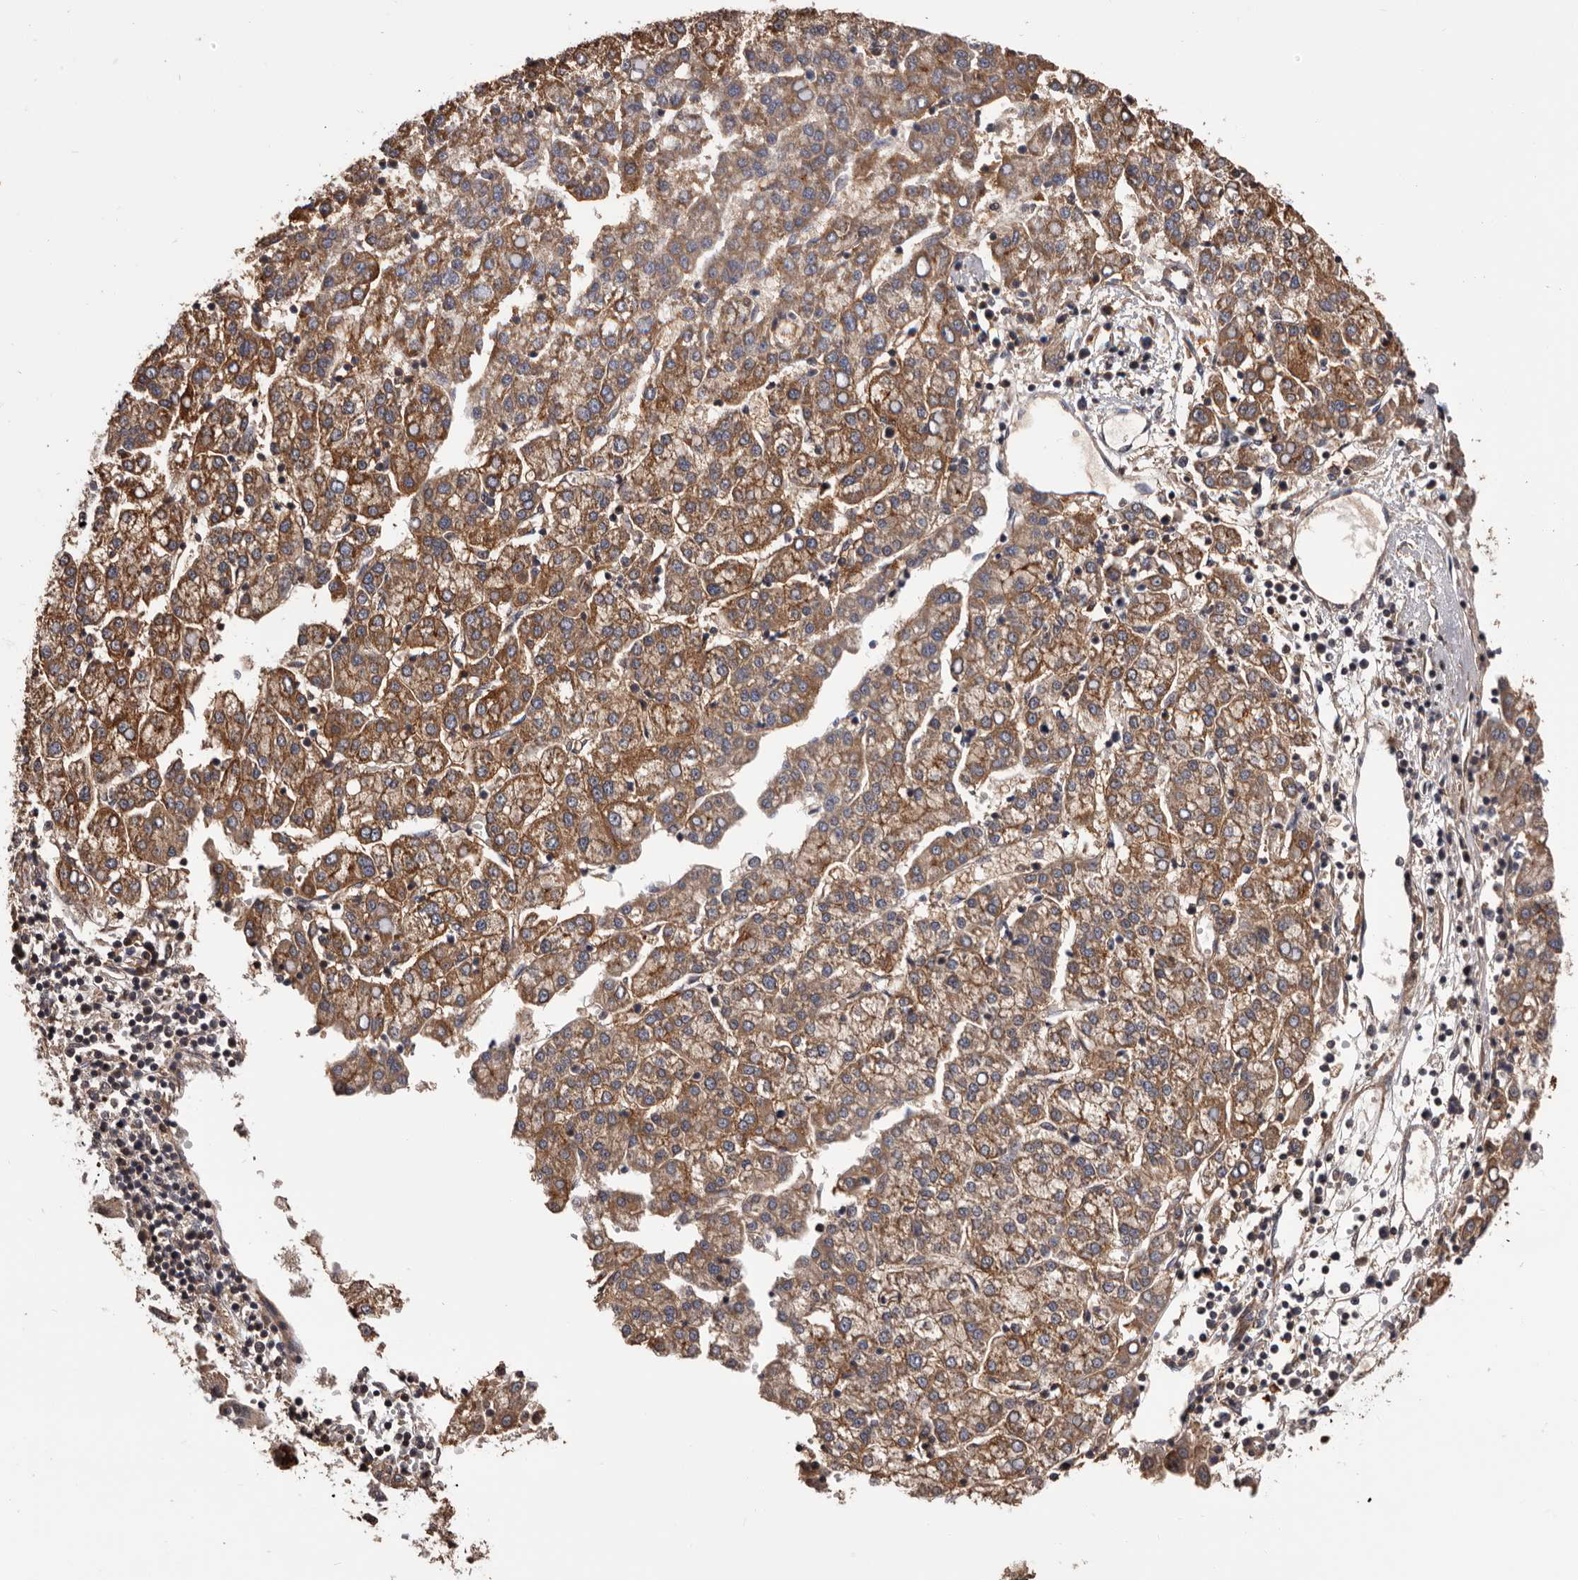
{"staining": {"intensity": "moderate", "quantity": ">75%", "location": "cytoplasmic/membranous"}, "tissue": "liver cancer", "cell_type": "Tumor cells", "image_type": "cancer", "snomed": [{"axis": "morphology", "description": "Carcinoma, Hepatocellular, NOS"}, {"axis": "topography", "description": "Liver"}], "caption": "Liver cancer (hepatocellular carcinoma) stained for a protein (brown) demonstrates moderate cytoplasmic/membranous positive positivity in about >75% of tumor cells.", "gene": "ADAMTS2", "patient": {"sex": "female", "age": 58}}